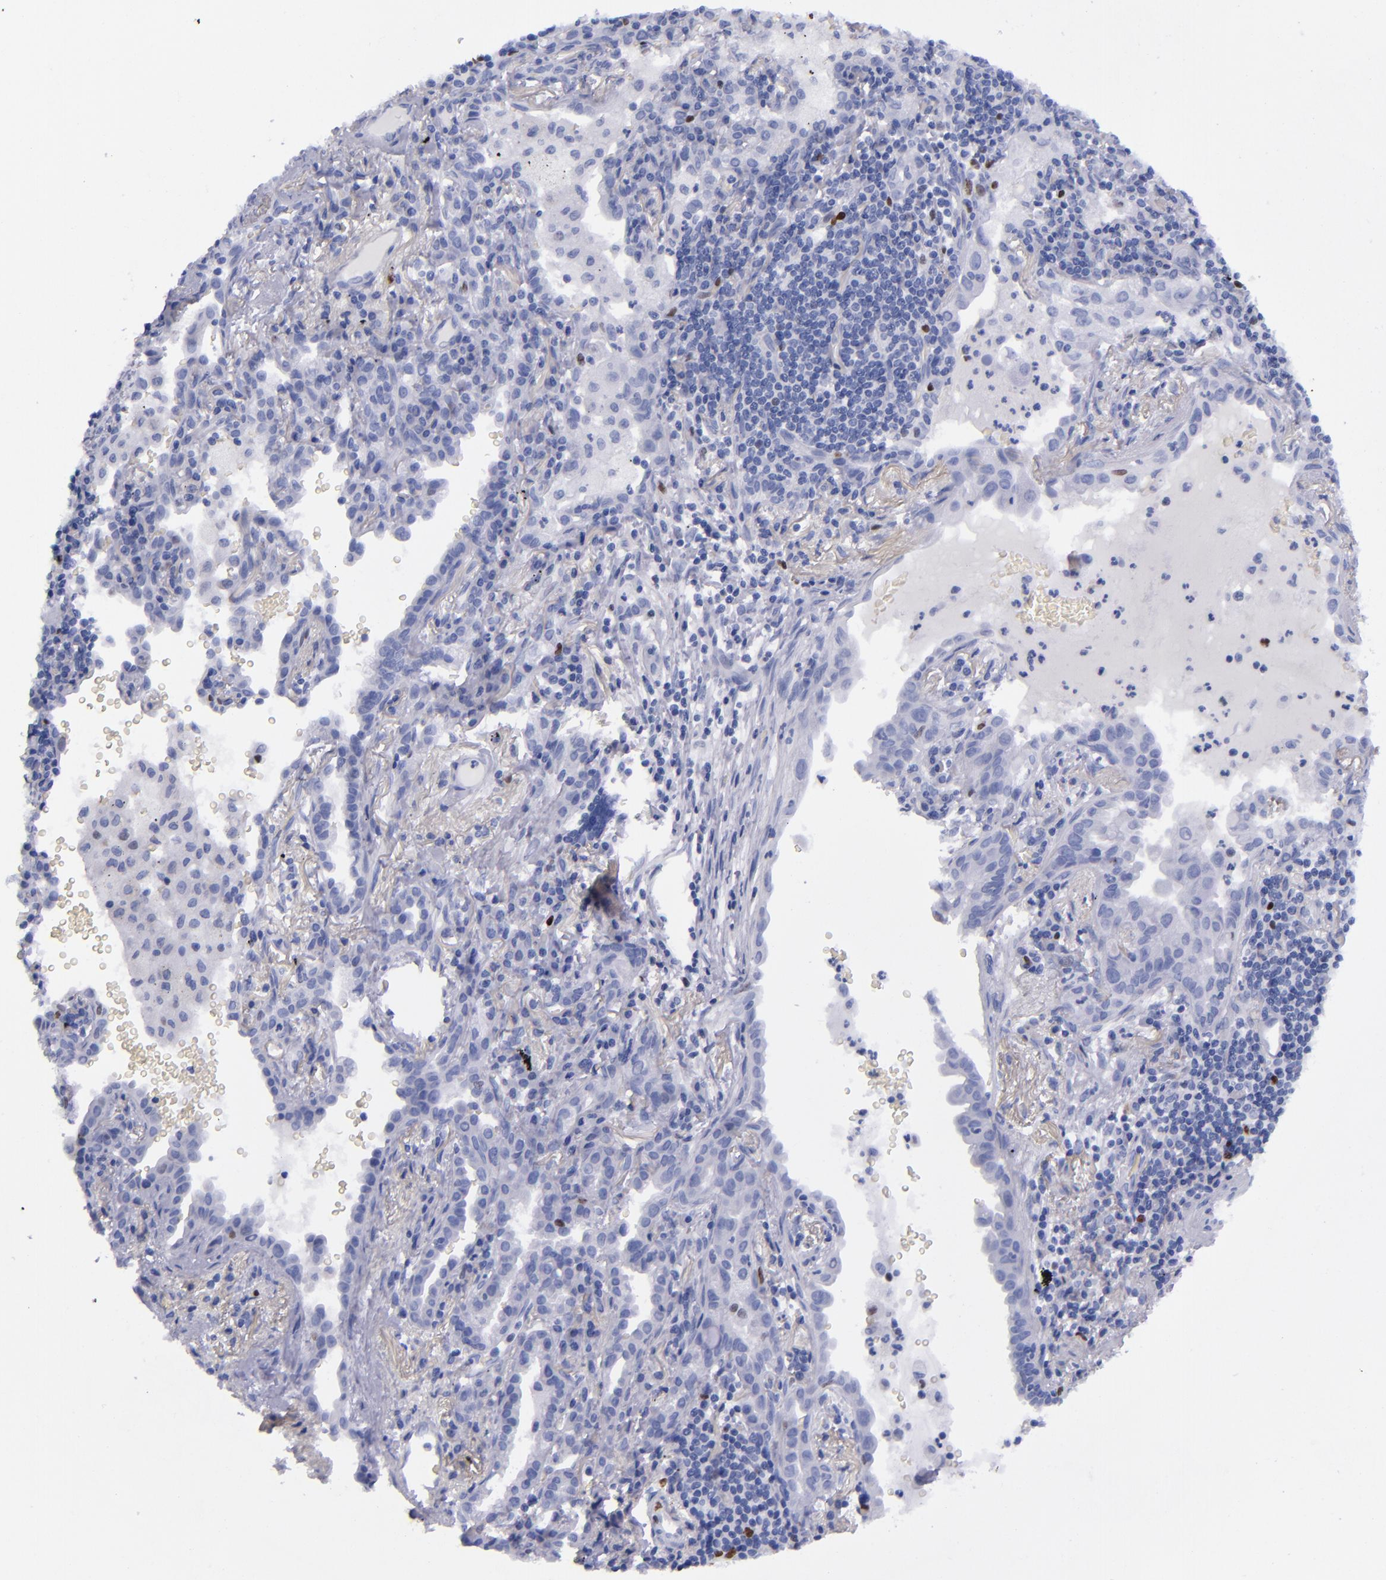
{"staining": {"intensity": "negative", "quantity": "none", "location": "none"}, "tissue": "lung cancer", "cell_type": "Tumor cells", "image_type": "cancer", "snomed": [{"axis": "morphology", "description": "Adenocarcinoma, NOS"}, {"axis": "topography", "description": "Lung"}], "caption": "Immunohistochemistry (IHC) micrograph of lung cancer (adenocarcinoma) stained for a protein (brown), which reveals no positivity in tumor cells.", "gene": "MCM7", "patient": {"sex": "female", "age": 50}}